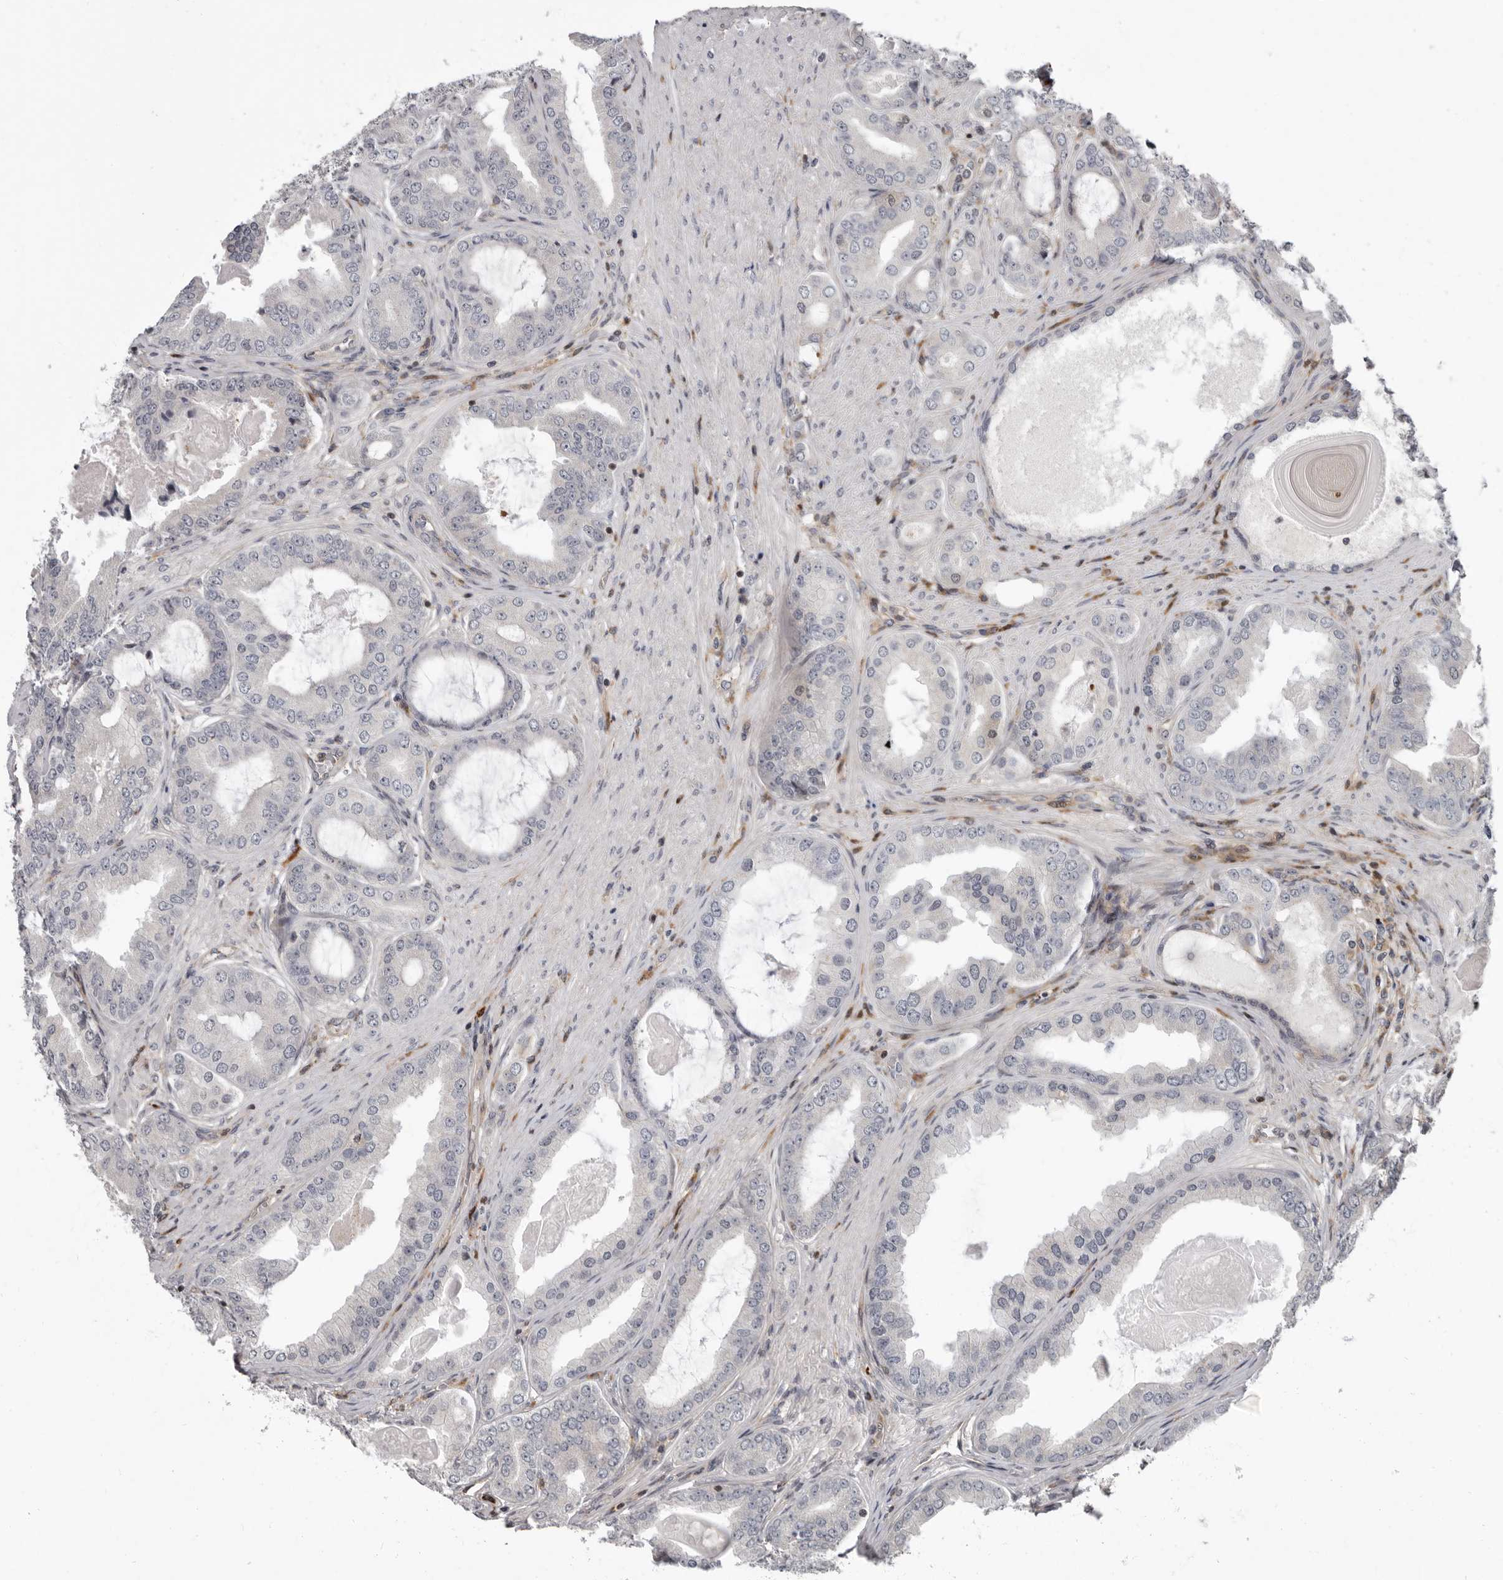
{"staining": {"intensity": "negative", "quantity": "none", "location": "none"}, "tissue": "prostate cancer", "cell_type": "Tumor cells", "image_type": "cancer", "snomed": [{"axis": "morphology", "description": "Adenocarcinoma, High grade"}, {"axis": "topography", "description": "Prostate"}], "caption": "A high-resolution image shows immunohistochemistry (IHC) staining of adenocarcinoma (high-grade) (prostate), which exhibits no significant positivity in tumor cells.", "gene": "FGFR4", "patient": {"sex": "male", "age": 60}}